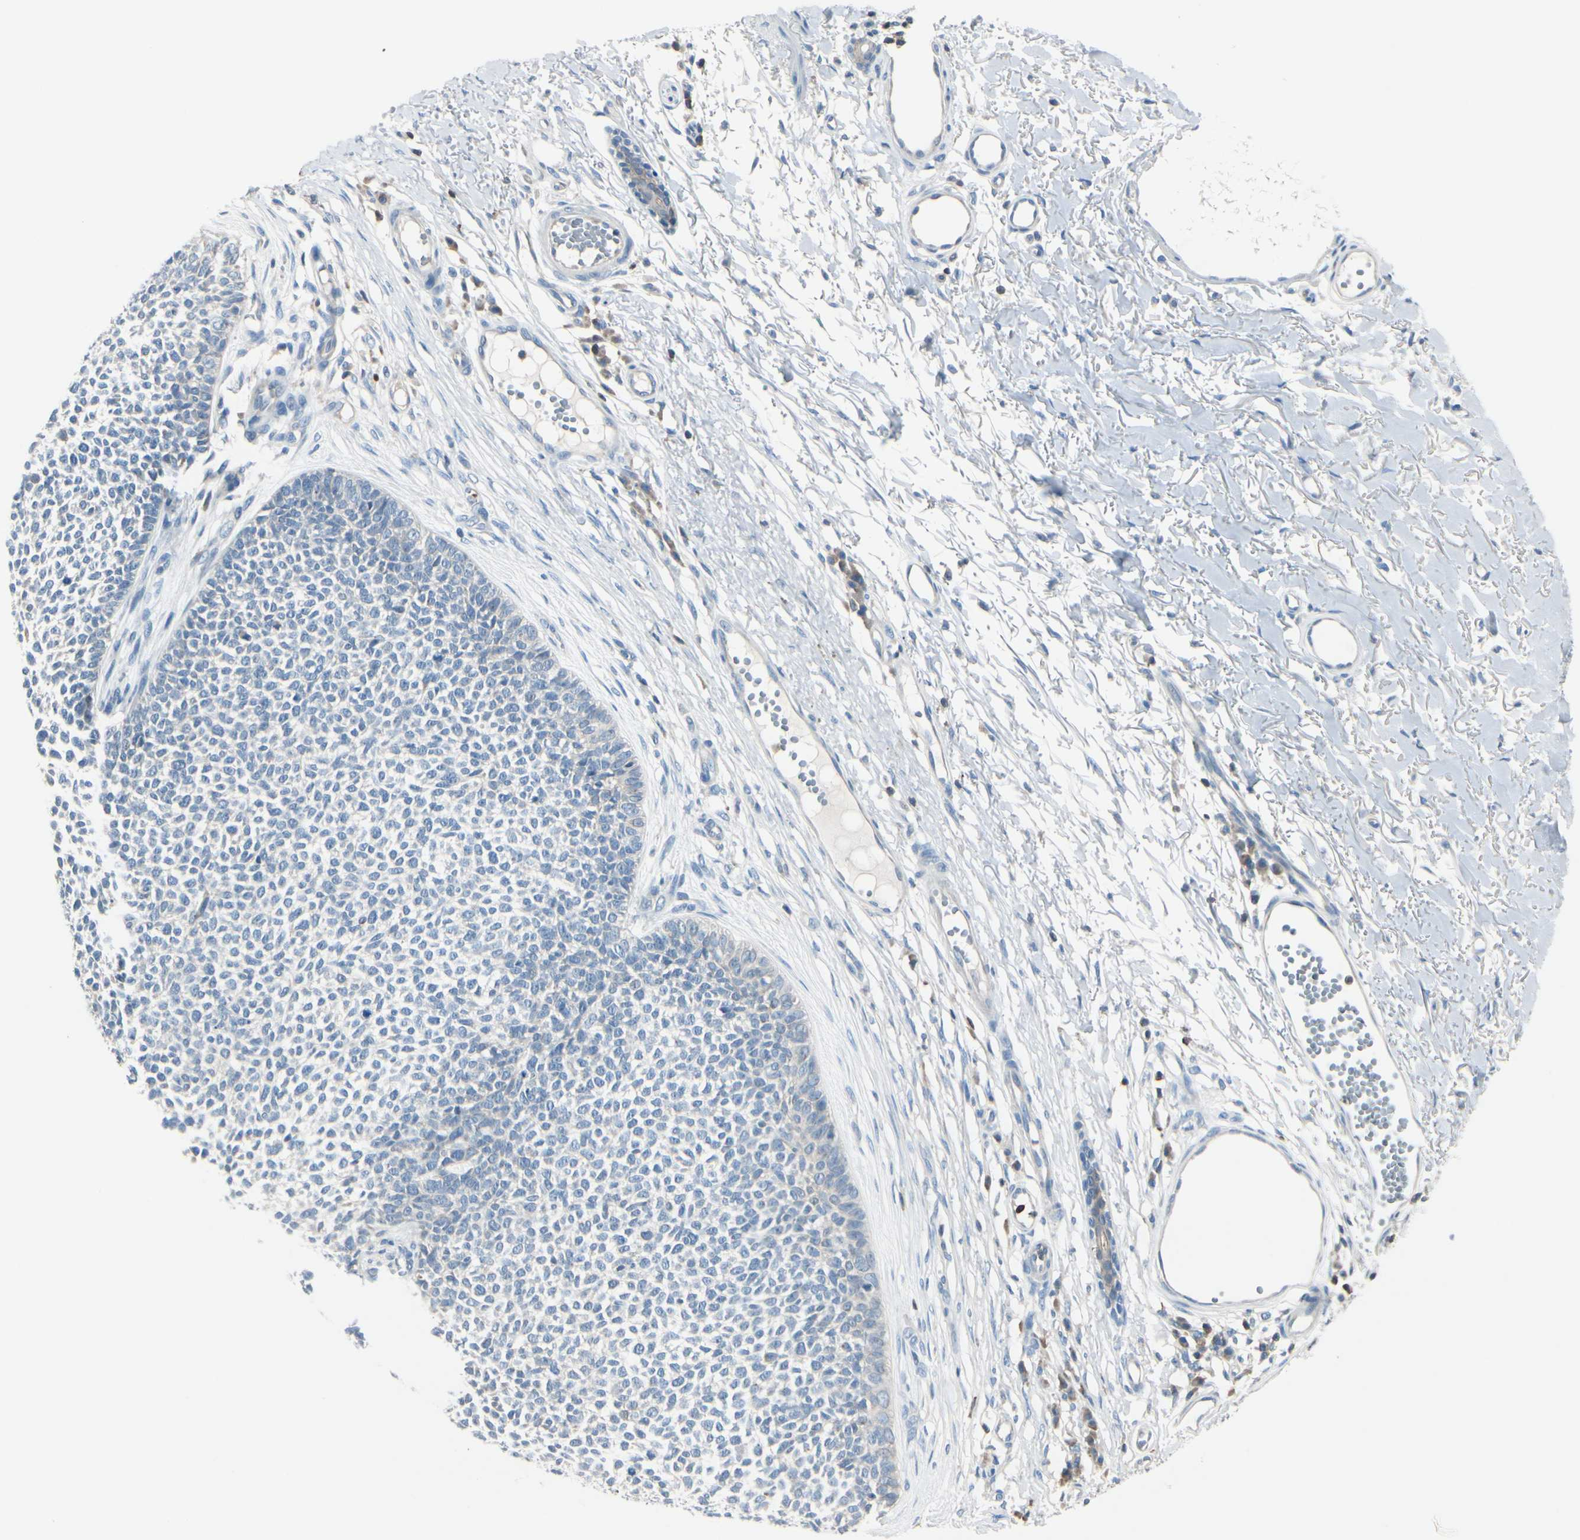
{"staining": {"intensity": "negative", "quantity": "none", "location": "none"}, "tissue": "skin cancer", "cell_type": "Tumor cells", "image_type": "cancer", "snomed": [{"axis": "morphology", "description": "Basal cell carcinoma"}, {"axis": "topography", "description": "Skin"}], "caption": "High power microscopy micrograph of an immunohistochemistry histopathology image of skin basal cell carcinoma, revealing no significant expression in tumor cells. (DAB immunohistochemistry with hematoxylin counter stain).", "gene": "SLC9A3R1", "patient": {"sex": "female", "age": 84}}